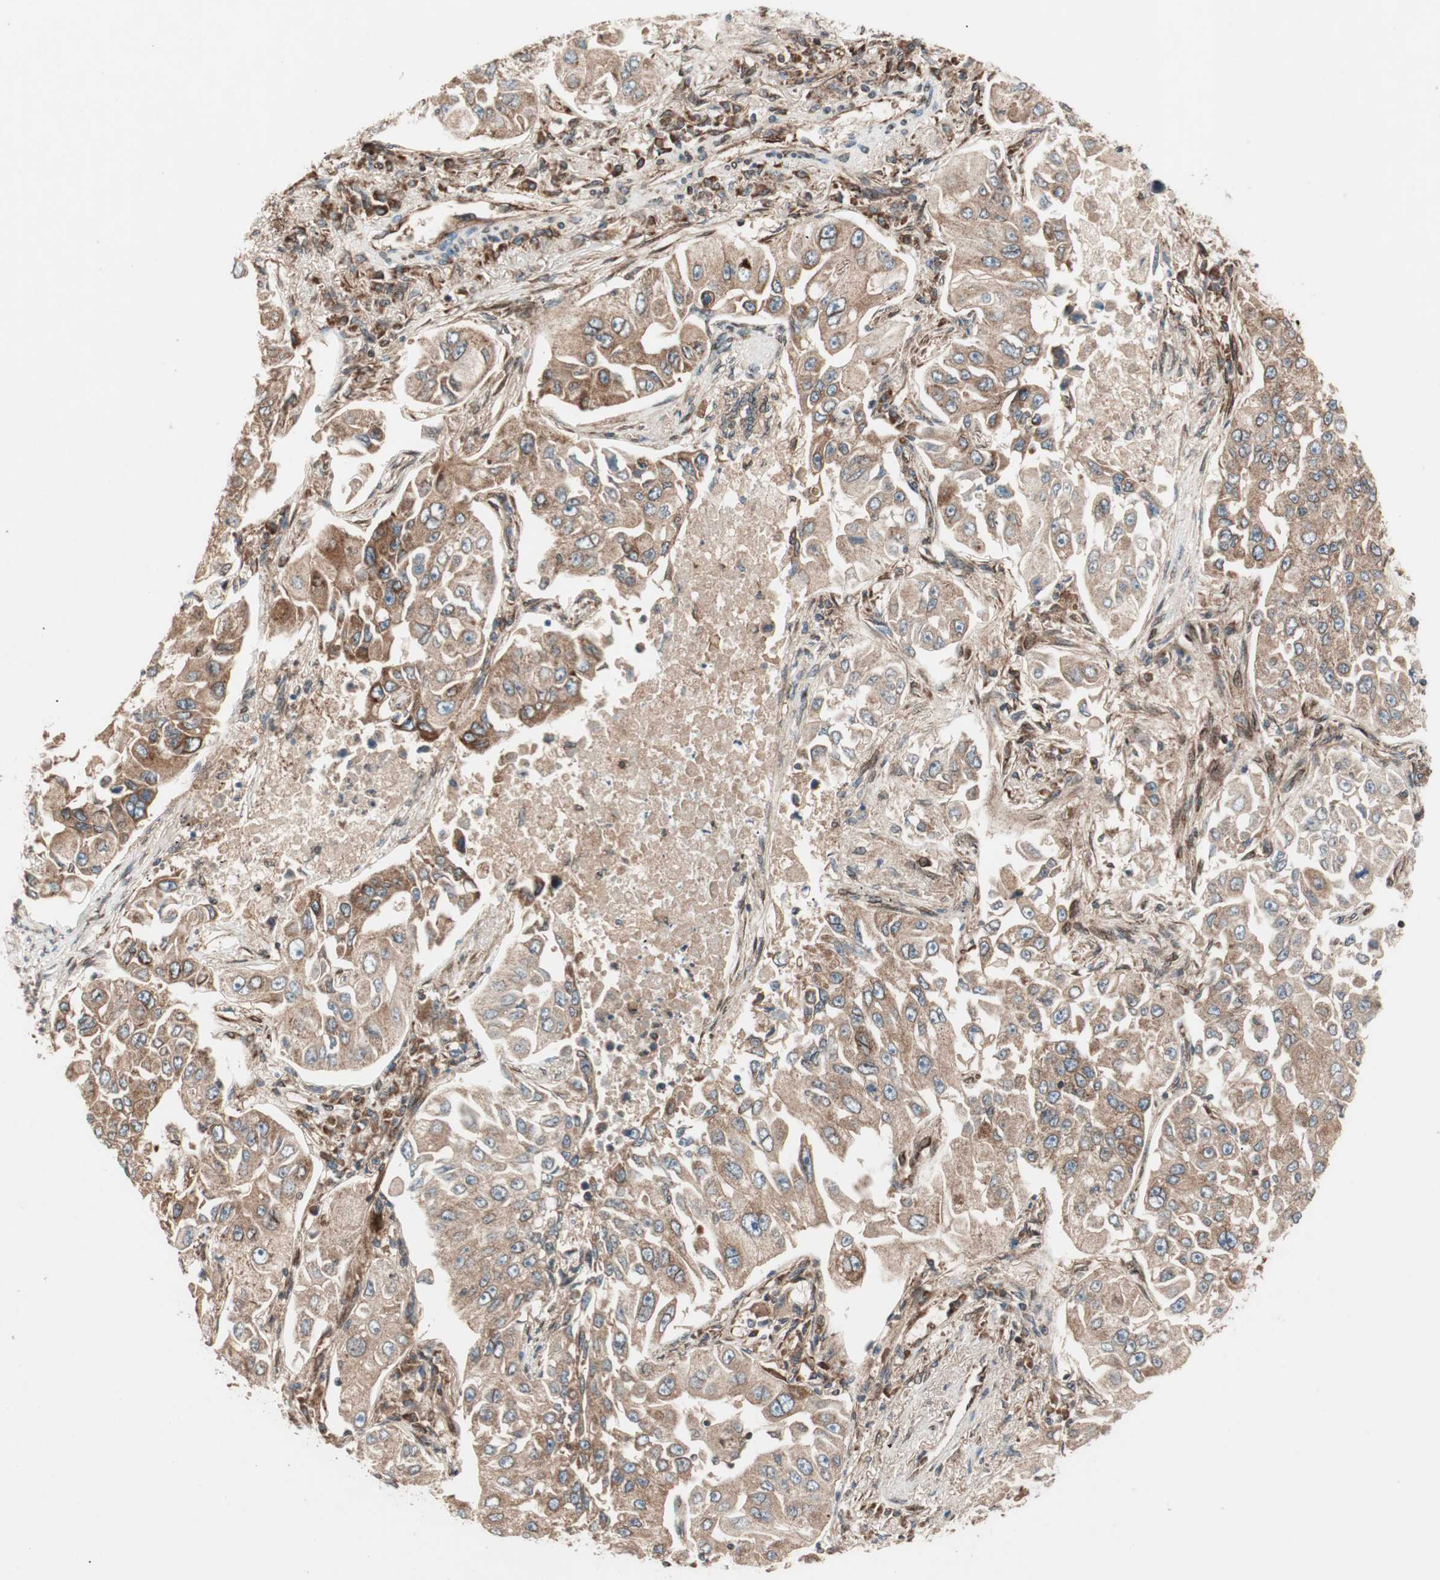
{"staining": {"intensity": "moderate", "quantity": ">75%", "location": "cytoplasmic/membranous"}, "tissue": "lung cancer", "cell_type": "Tumor cells", "image_type": "cancer", "snomed": [{"axis": "morphology", "description": "Adenocarcinoma, NOS"}, {"axis": "topography", "description": "Lung"}], "caption": "A brown stain highlights moderate cytoplasmic/membranous expression of a protein in adenocarcinoma (lung) tumor cells.", "gene": "RAB5A", "patient": {"sex": "male", "age": 84}}